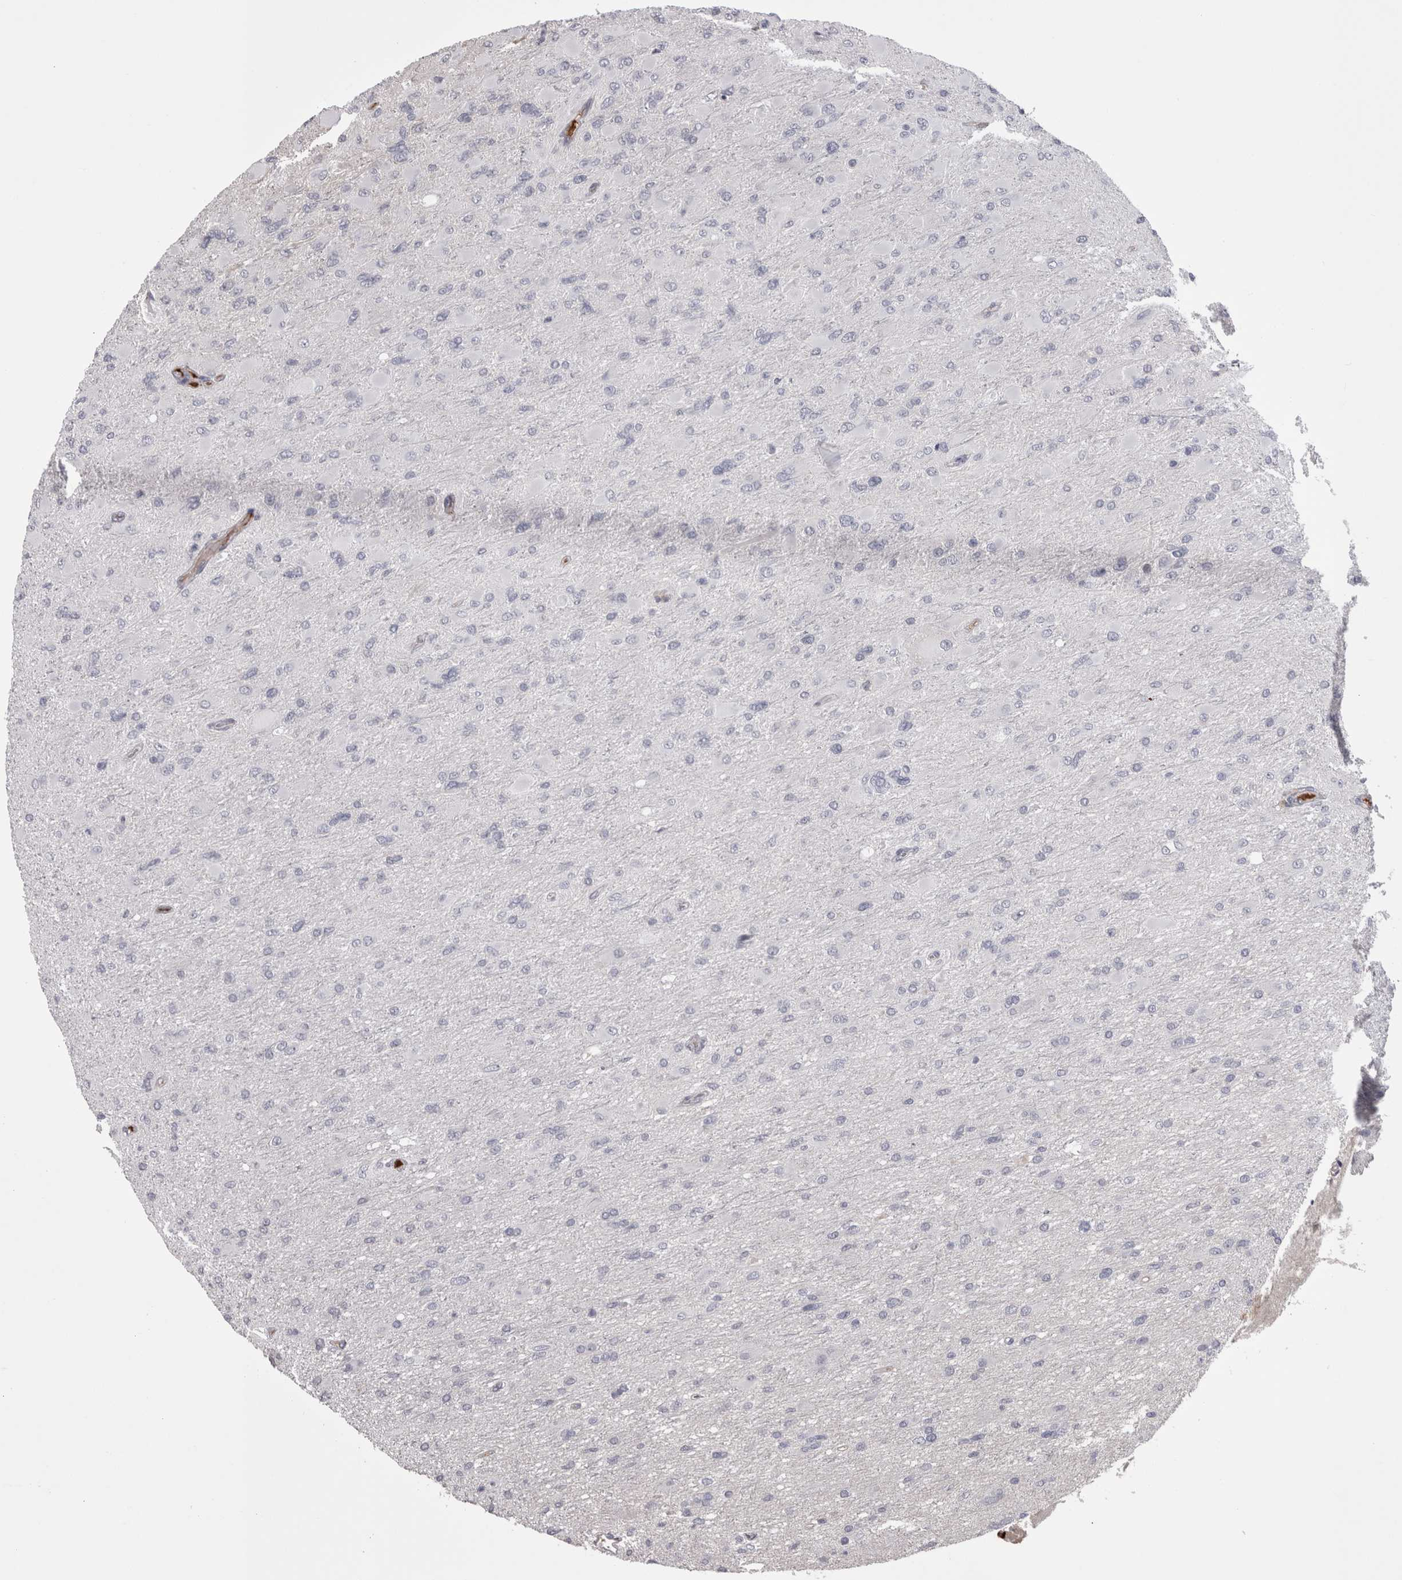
{"staining": {"intensity": "negative", "quantity": "none", "location": "none"}, "tissue": "glioma", "cell_type": "Tumor cells", "image_type": "cancer", "snomed": [{"axis": "morphology", "description": "Glioma, malignant, High grade"}, {"axis": "topography", "description": "Cerebral cortex"}], "caption": "Tumor cells are negative for protein expression in human malignant high-grade glioma.", "gene": "SAA4", "patient": {"sex": "female", "age": 36}}